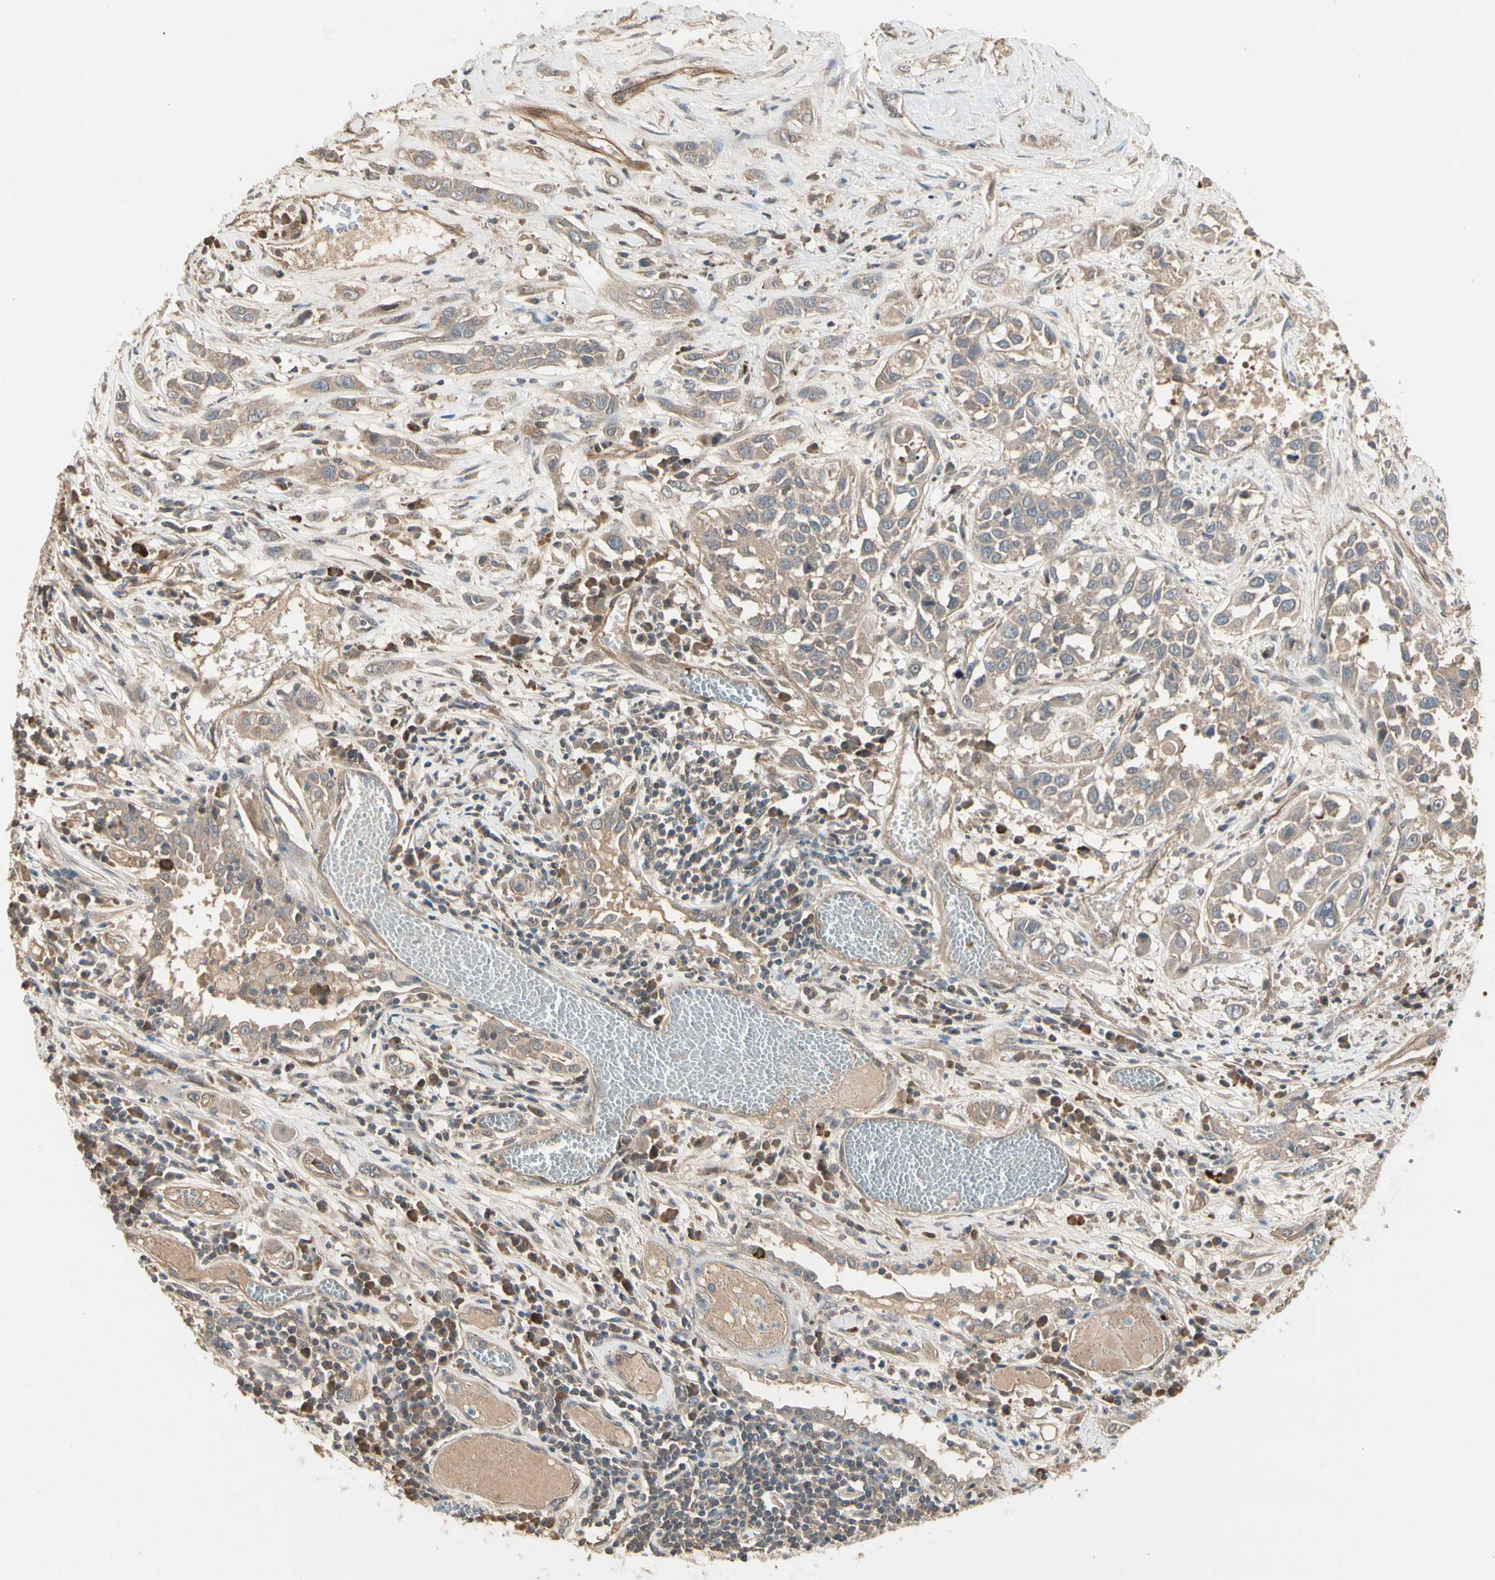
{"staining": {"intensity": "weak", "quantity": ">75%", "location": "cytoplasmic/membranous"}, "tissue": "lung cancer", "cell_type": "Tumor cells", "image_type": "cancer", "snomed": [{"axis": "morphology", "description": "Squamous cell carcinoma, NOS"}, {"axis": "topography", "description": "Lung"}], "caption": "IHC micrograph of neoplastic tissue: human lung squamous cell carcinoma stained using immunohistochemistry (IHC) shows low levels of weak protein expression localized specifically in the cytoplasmic/membranous of tumor cells, appearing as a cytoplasmic/membranous brown color.", "gene": "ATG4C", "patient": {"sex": "male", "age": 71}}